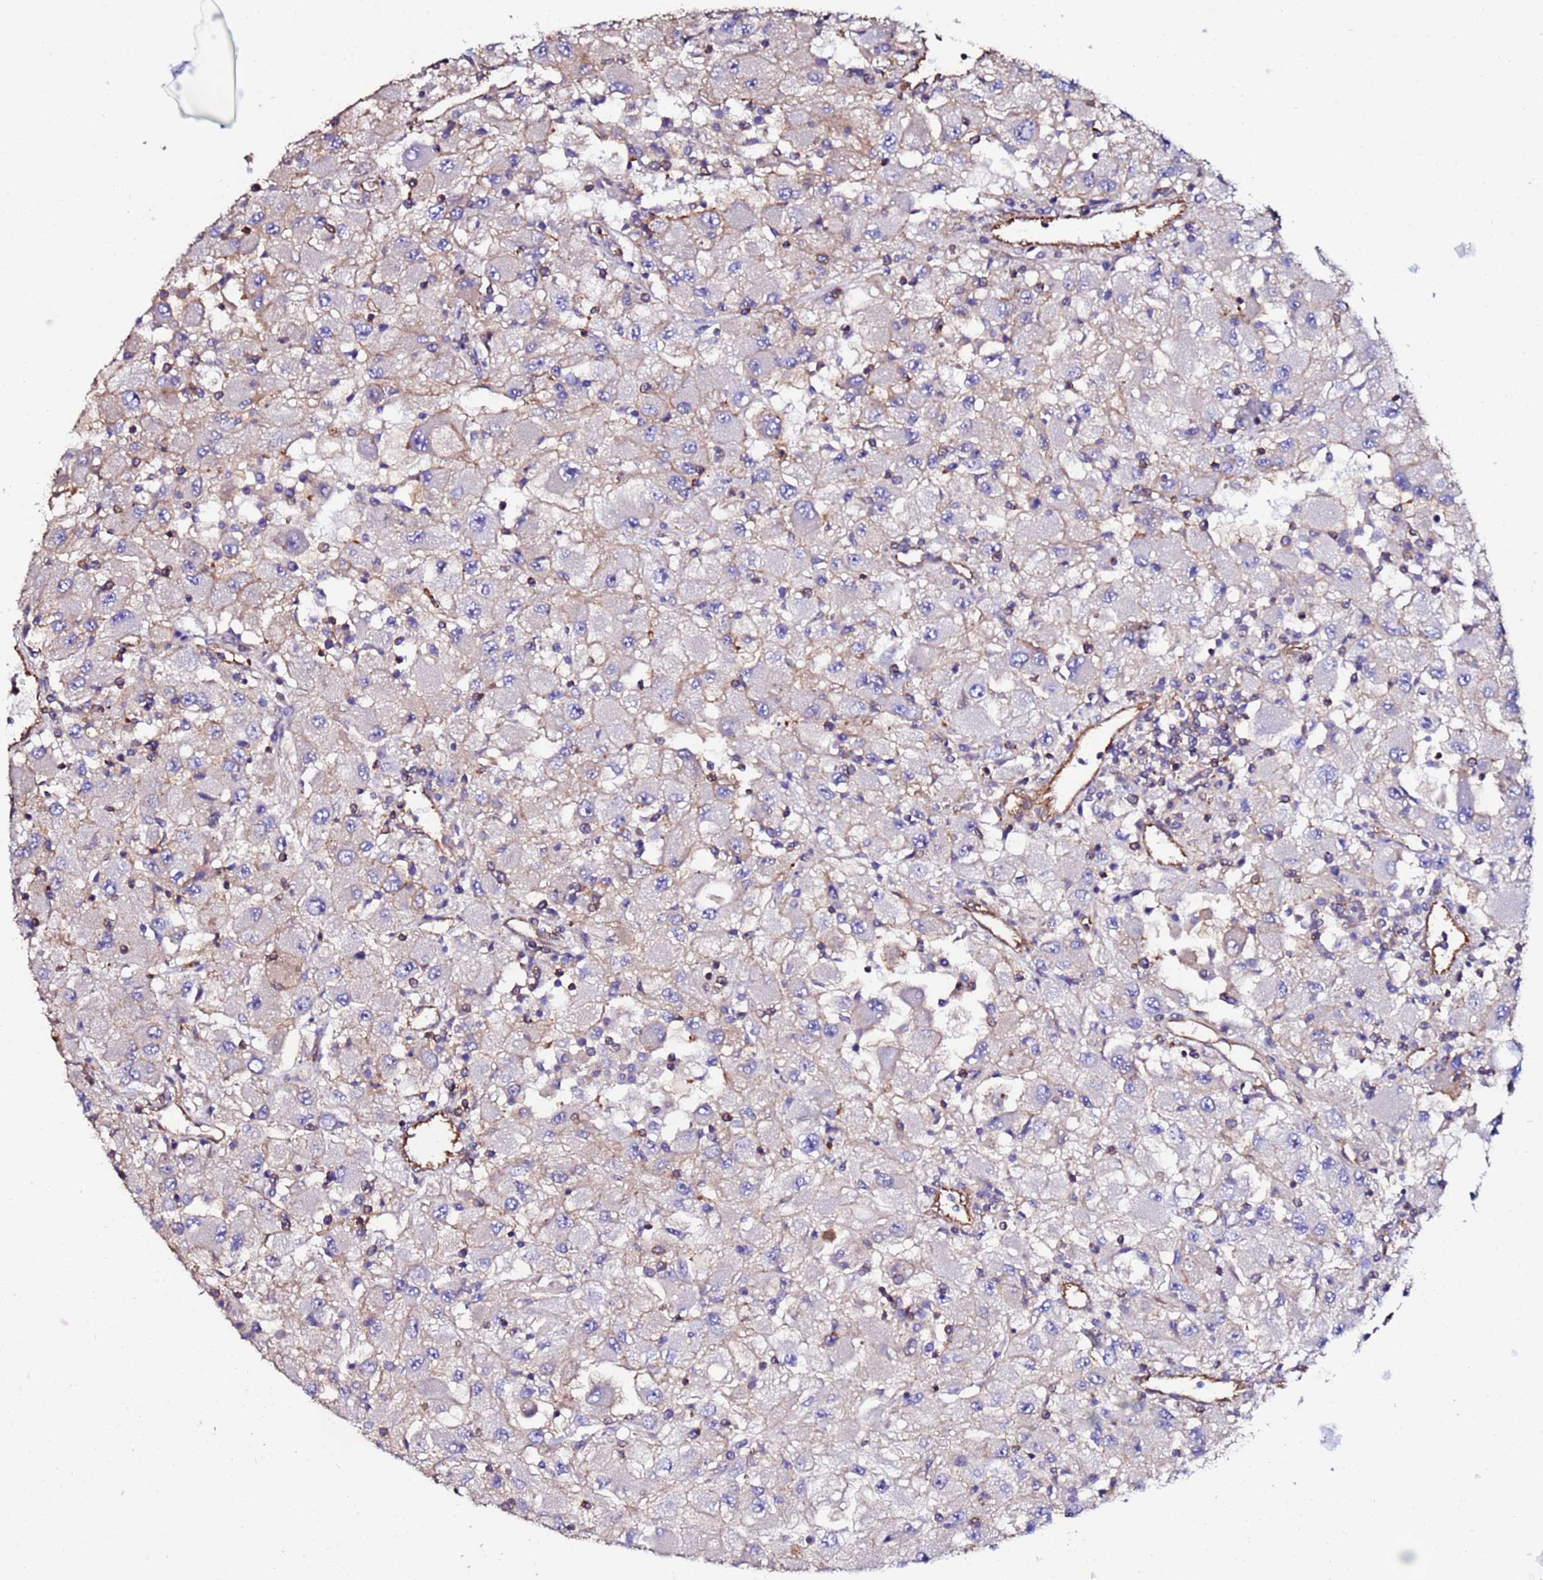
{"staining": {"intensity": "negative", "quantity": "none", "location": "none"}, "tissue": "renal cancer", "cell_type": "Tumor cells", "image_type": "cancer", "snomed": [{"axis": "morphology", "description": "Adenocarcinoma, NOS"}, {"axis": "topography", "description": "Kidney"}], "caption": "Micrograph shows no significant protein positivity in tumor cells of renal cancer. (DAB immunohistochemistry, high magnification).", "gene": "POTEE", "patient": {"sex": "female", "age": 67}}